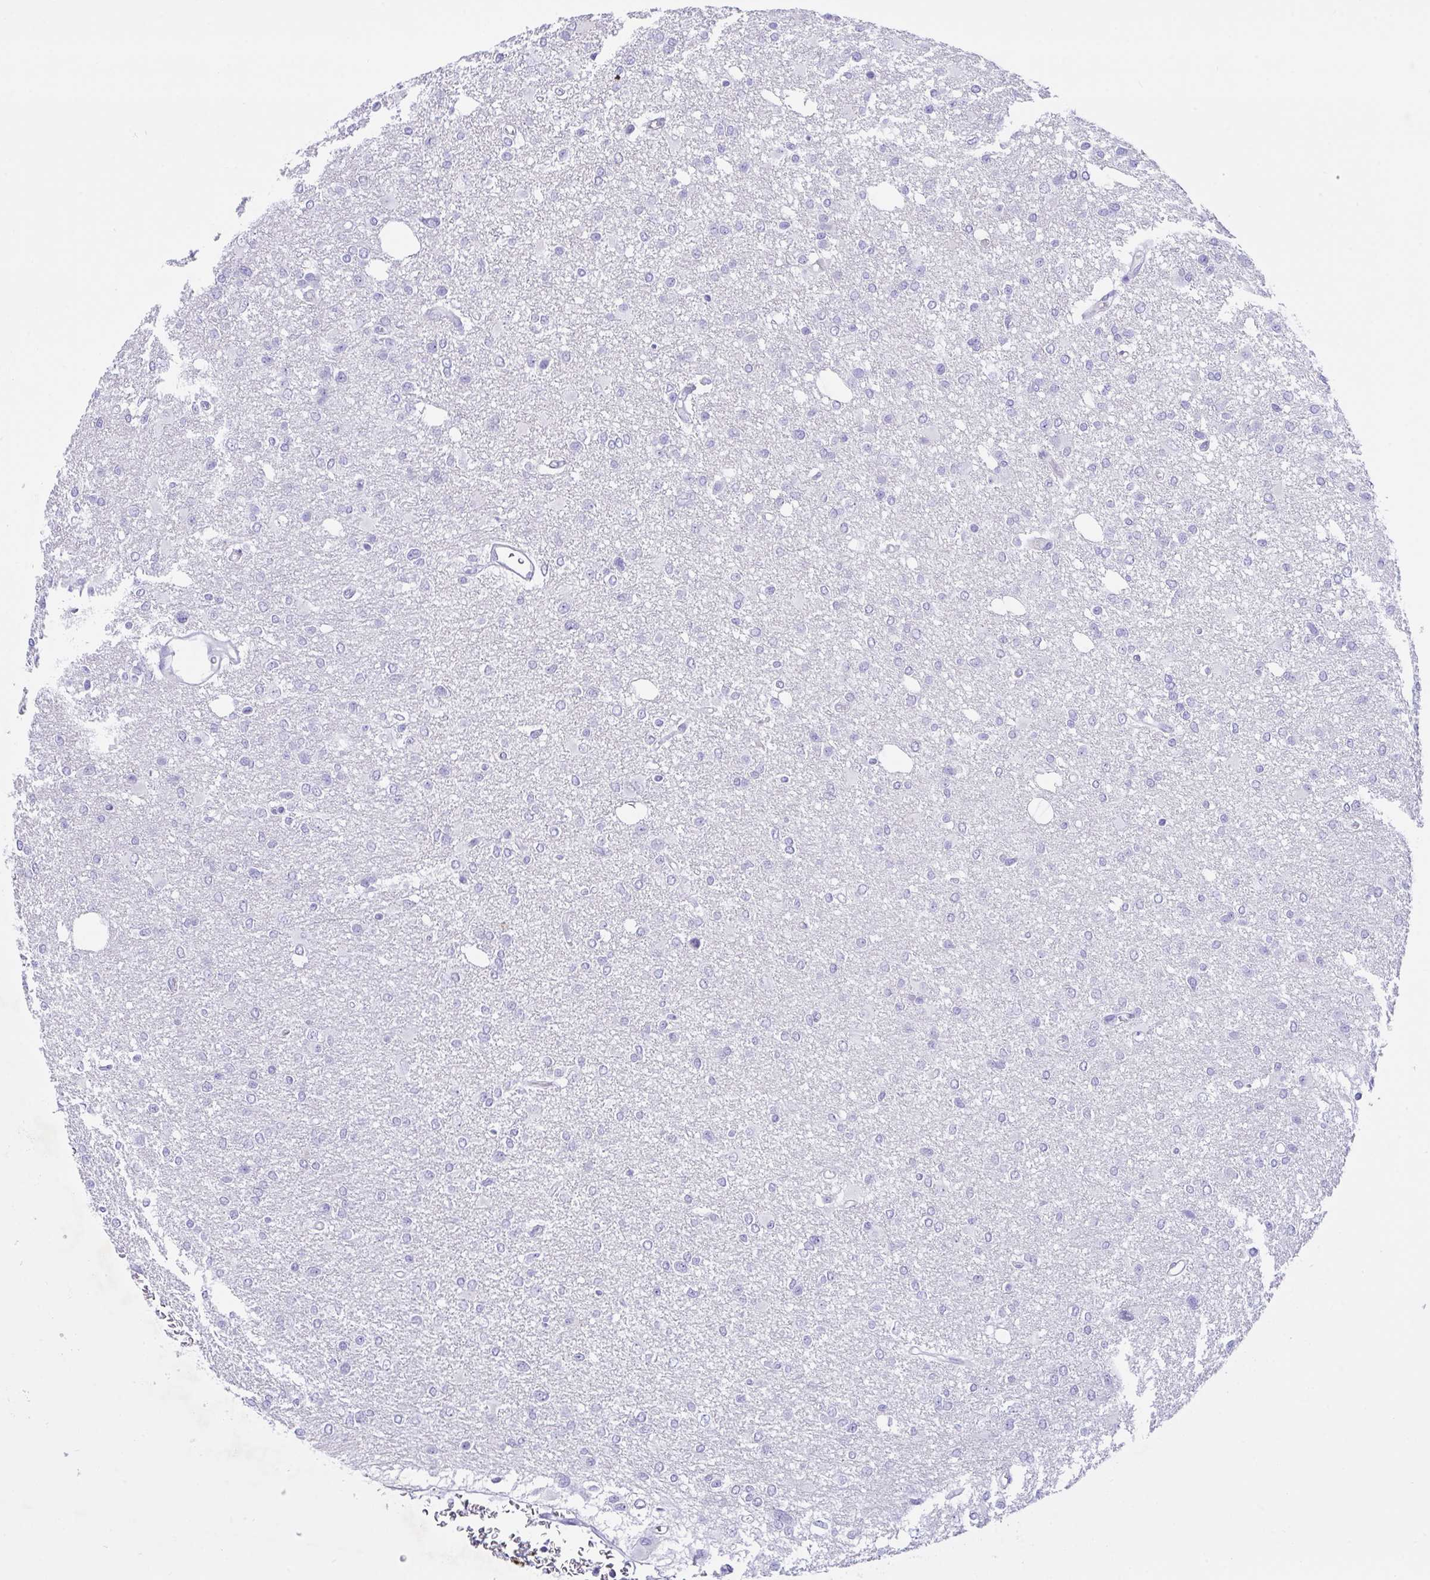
{"staining": {"intensity": "negative", "quantity": "none", "location": "none"}, "tissue": "glioma", "cell_type": "Tumor cells", "image_type": "cancer", "snomed": [{"axis": "morphology", "description": "Glioma, malignant, Low grade"}, {"axis": "topography", "description": "Brain"}], "caption": "Malignant glioma (low-grade) was stained to show a protein in brown. There is no significant staining in tumor cells. Brightfield microscopy of IHC stained with DAB (brown) and hematoxylin (blue), captured at high magnification.", "gene": "FAM86B1", "patient": {"sex": "male", "age": 26}}